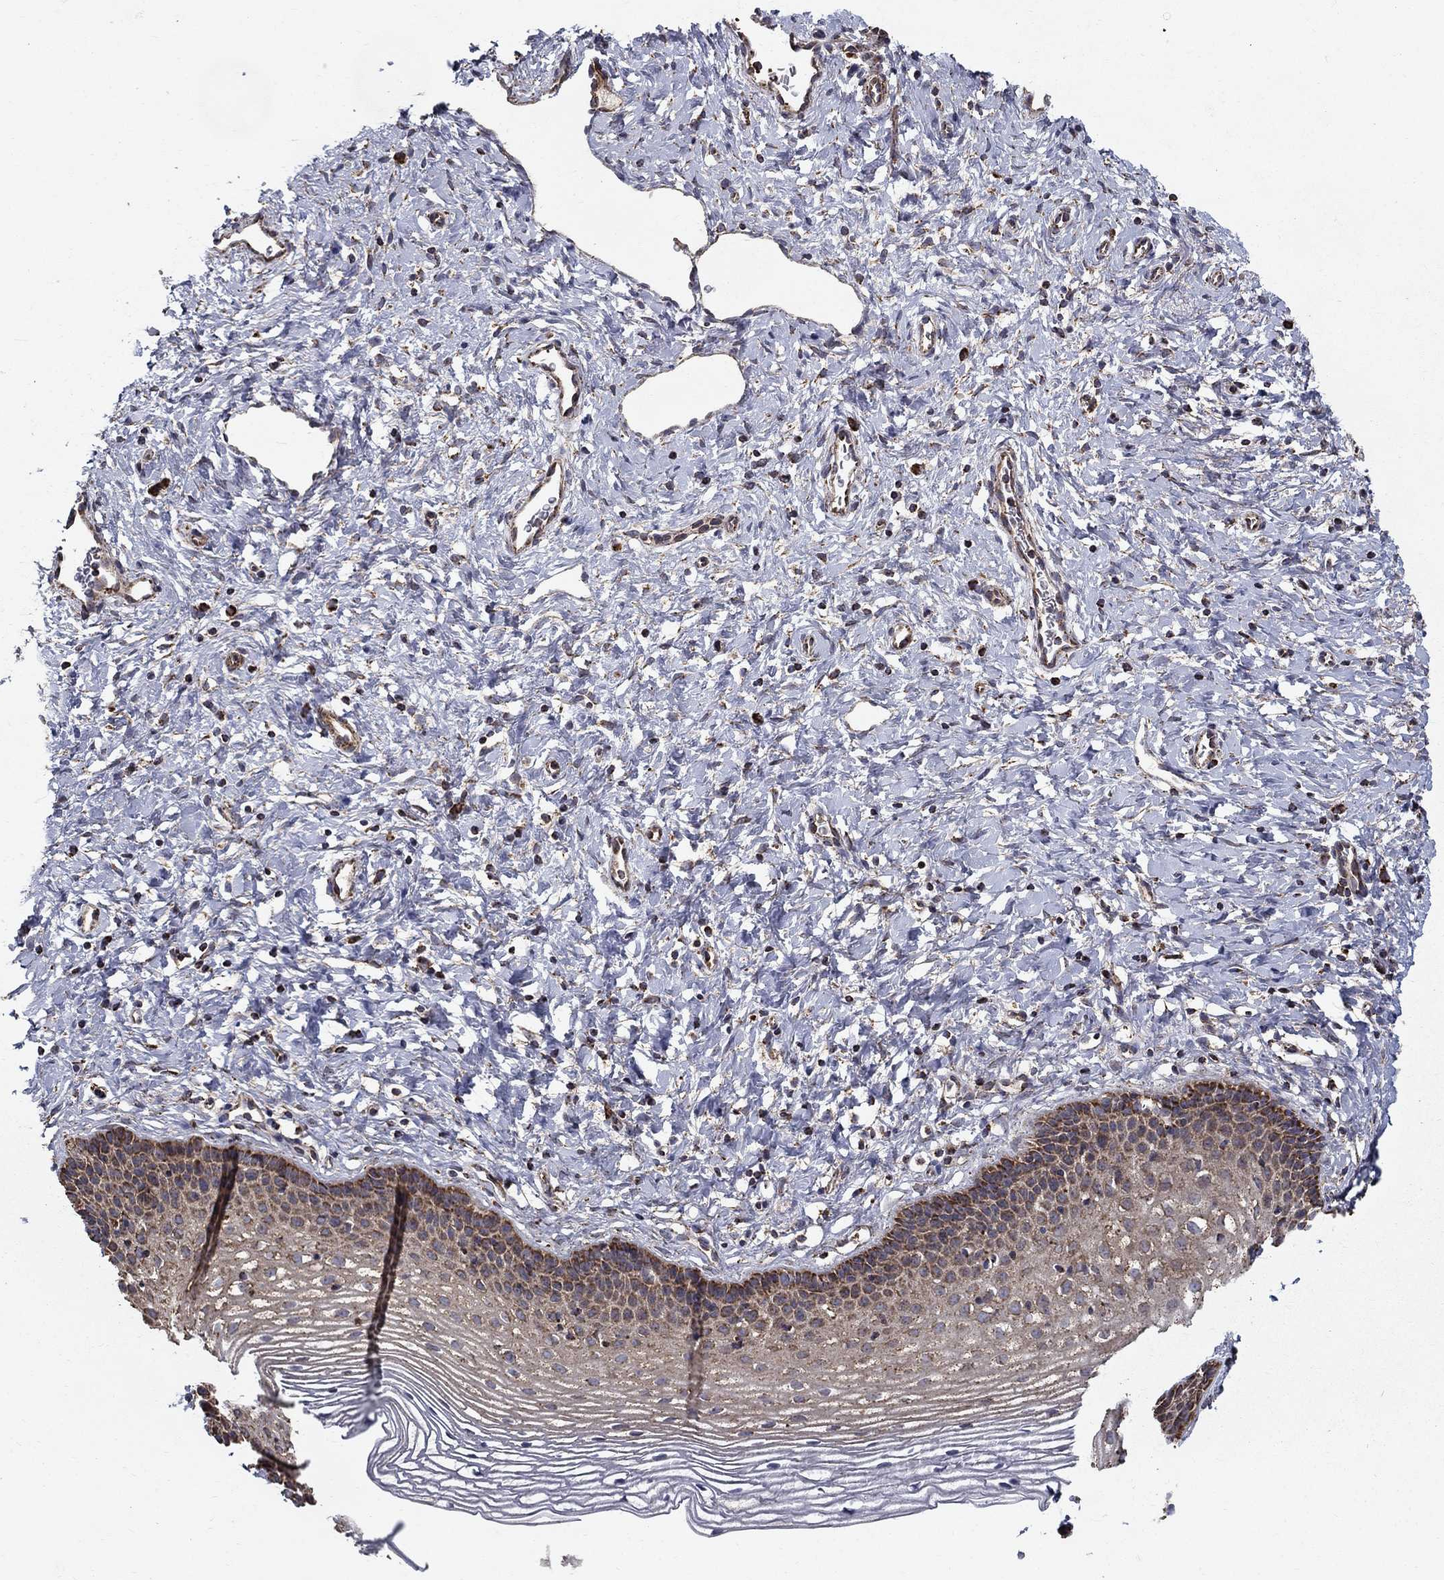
{"staining": {"intensity": "moderate", "quantity": ">75%", "location": "cytoplasmic/membranous"}, "tissue": "cervix", "cell_type": "Squamous epithelial cells", "image_type": "normal", "snomed": [{"axis": "morphology", "description": "Normal tissue, NOS"}, {"axis": "topography", "description": "Cervix"}], "caption": "Protein positivity by immunohistochemistry (IHC) reveals moderate cytoplasmic/membranous positivity in approximately >75% of squamous epithelial cells in normal cervix.", "gene": "NDUFS8", "patient": {"sex": "female", "age": 39}}